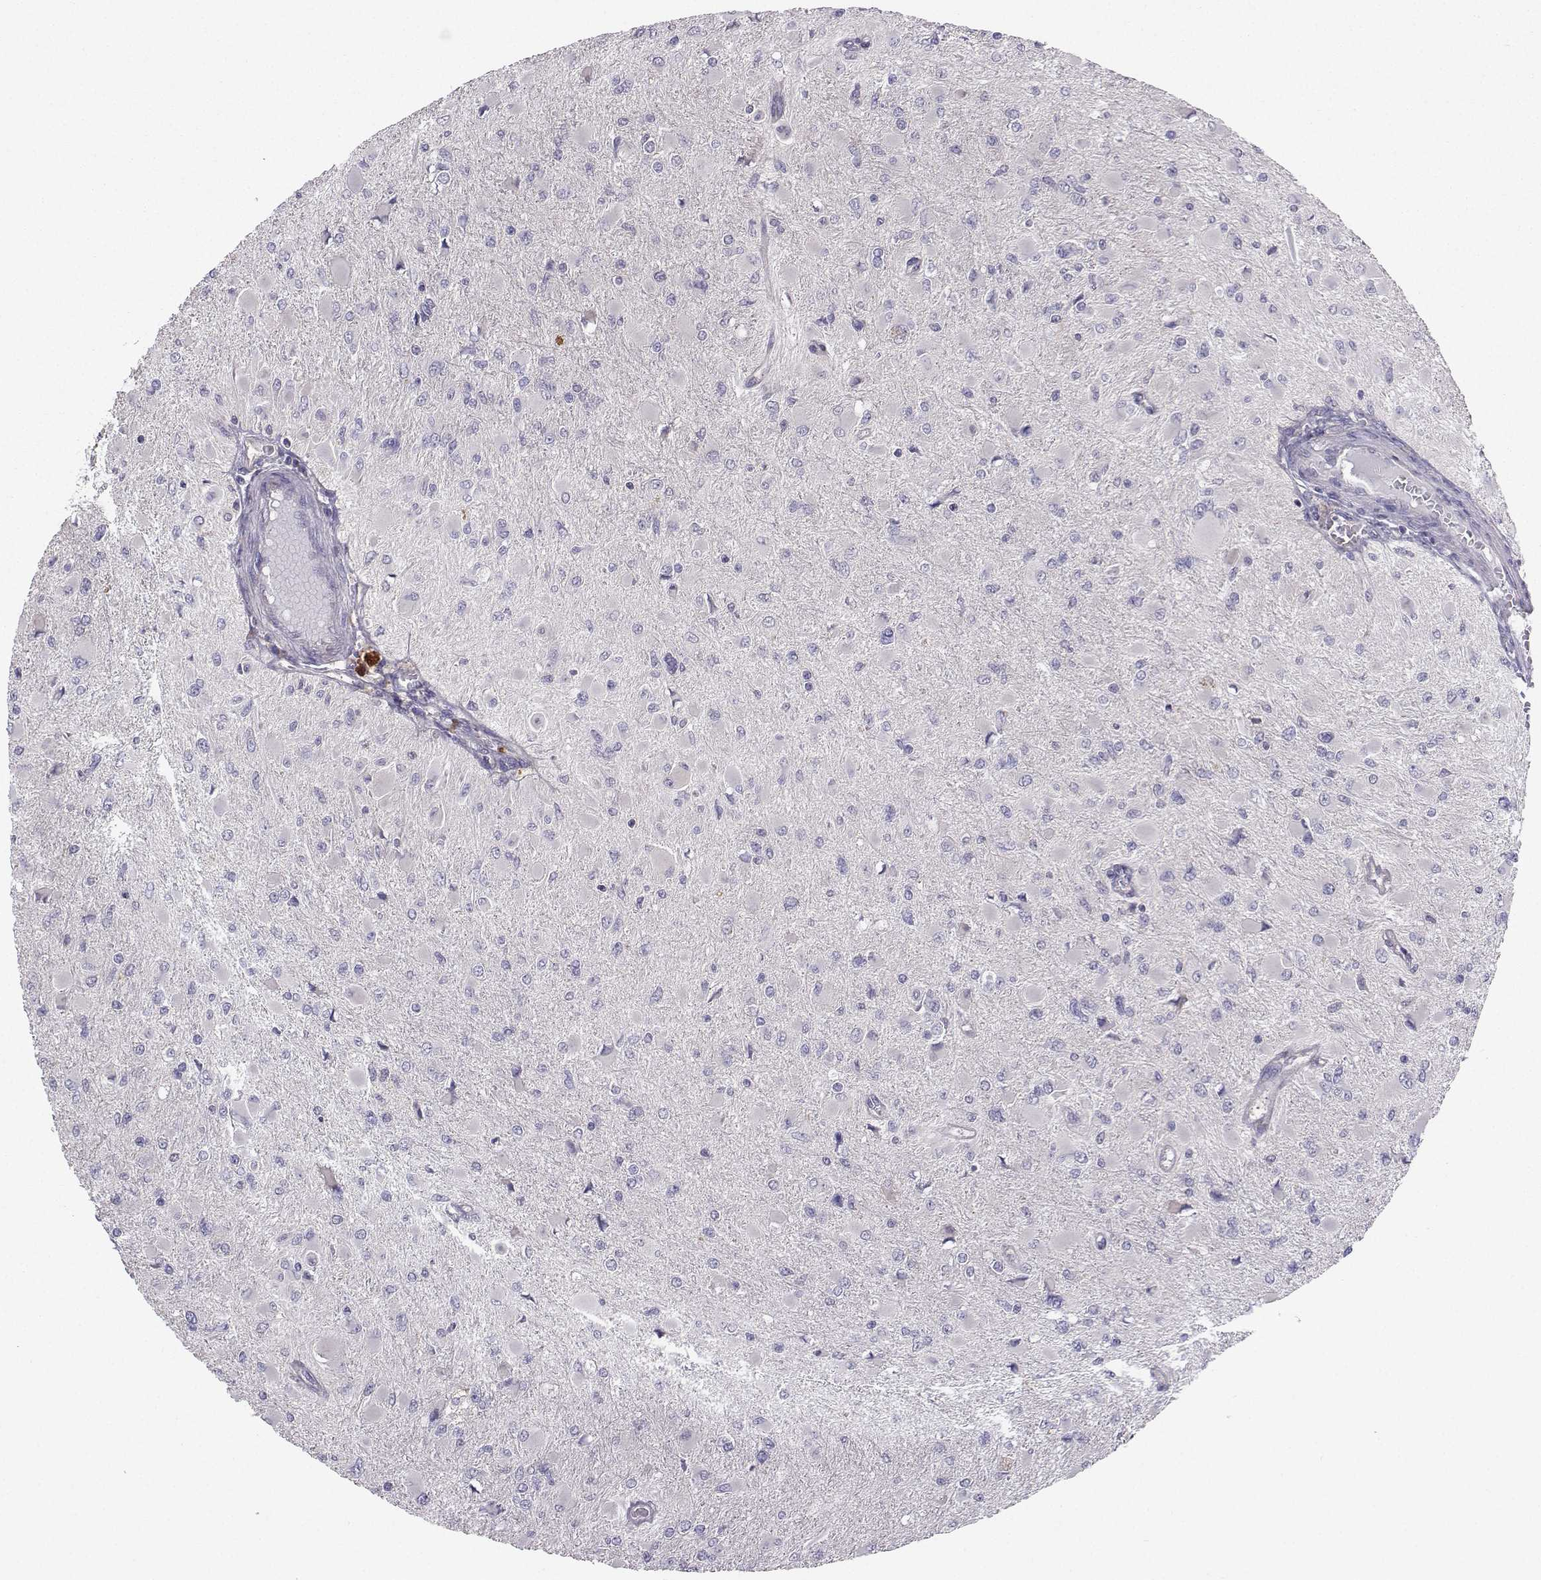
{"staining": {"intensity": "negative", "quantity": "none", "location": "none"}, "tissue": "glioma", "cell_type": "Tumor cells", "image_type": "cancer", "snomed": [{"axis": "morphology", "description": "Glioma, malignant, High grade"}, {"axis": "topography", "description": "Cerebral cortex"}], "caption": "Immunohistochemistry micrograph of glioma stained for a protein (brown), which reveals no positivity in tumor cells.", "gene": "STXBP5", "patient": {"sex": "female", "age": 36}}